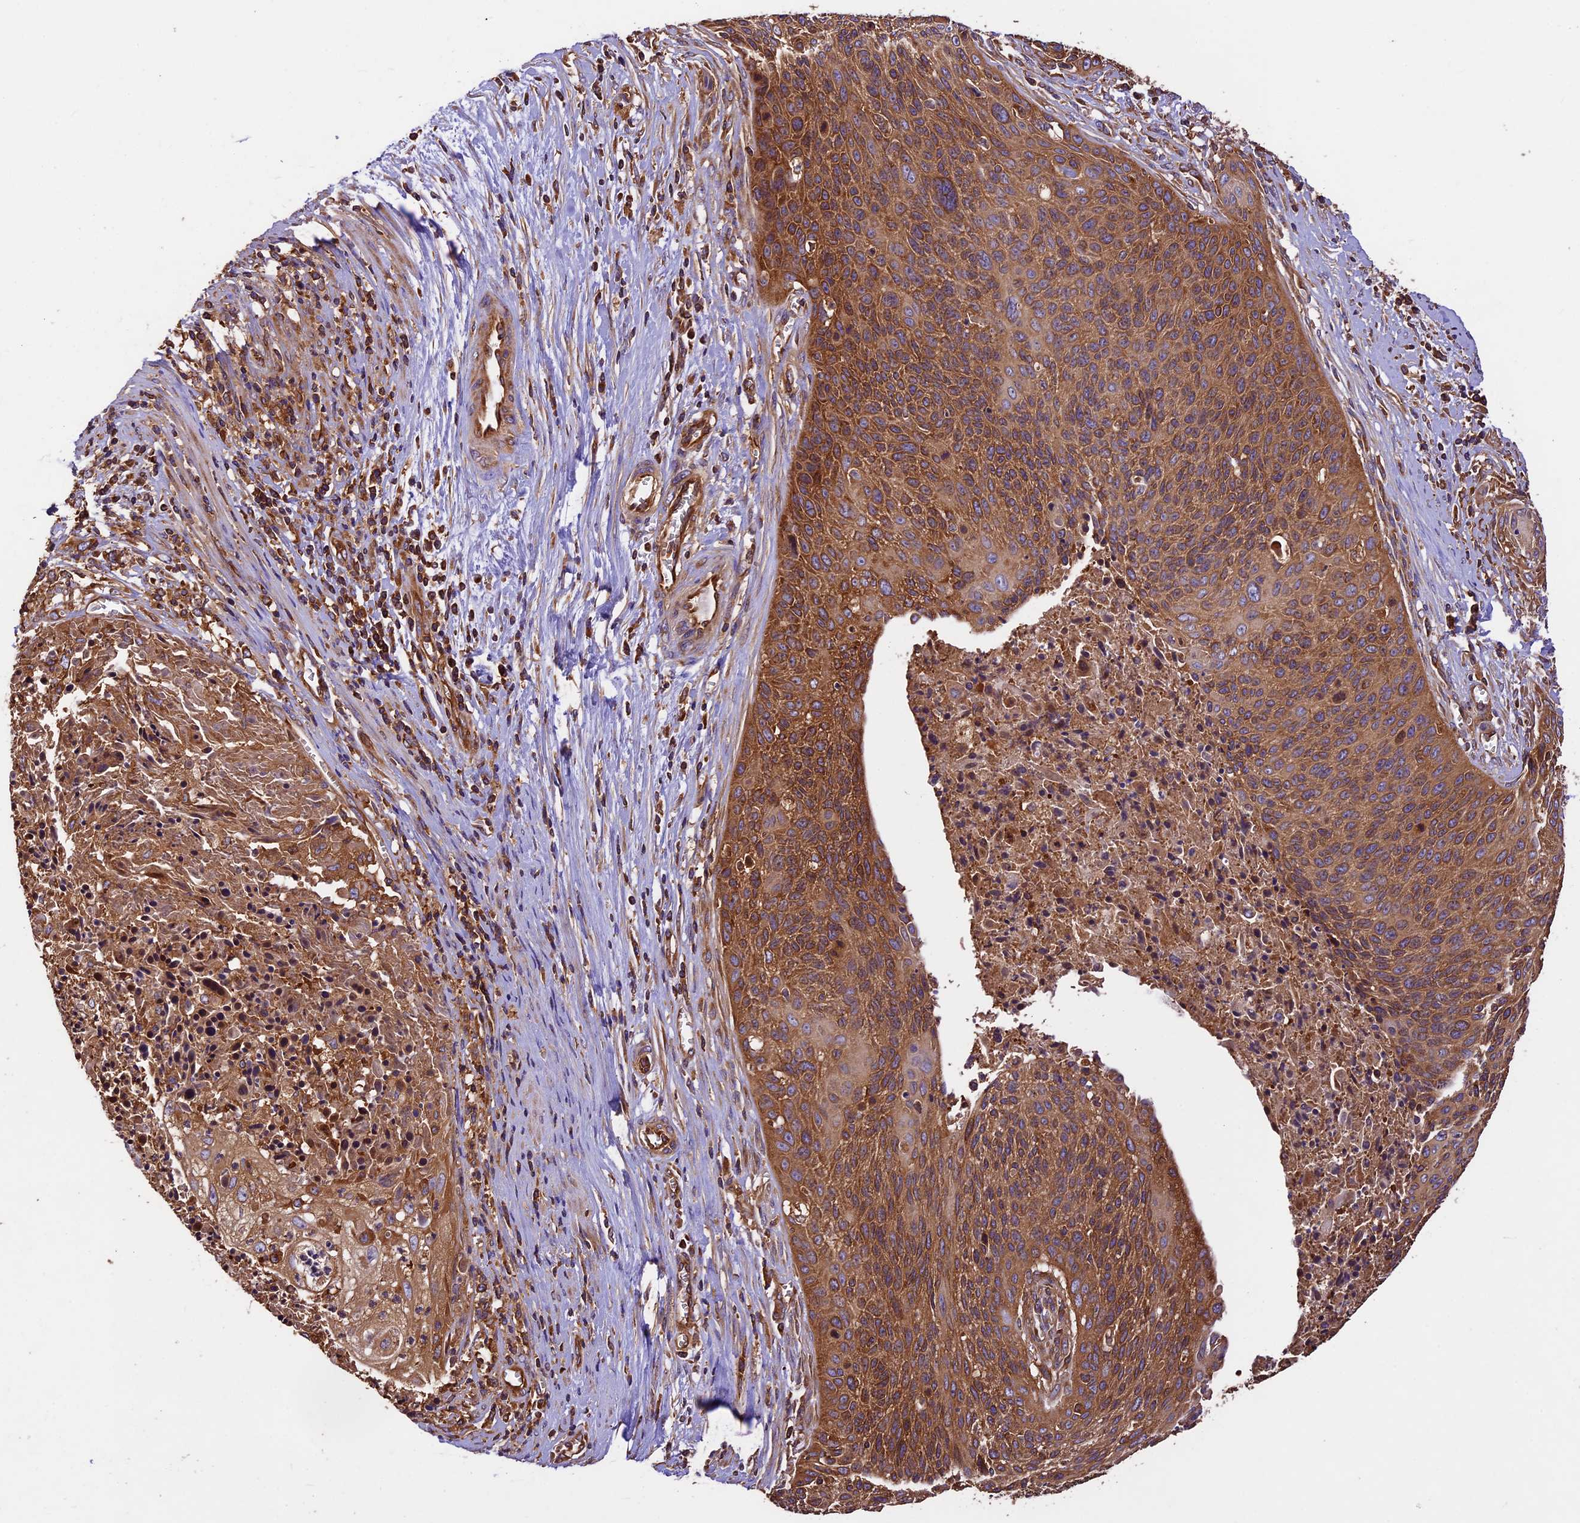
{"staining": {"intensity": "moderate", "quantity": ">75%", "location": "cytoplasmic/membranous"}, "tissue": "cervical cancer", "cell_type": "Tumor cells", "image_type": "cancer", "snomed": [{"axis": "morphology", "description": "Squamous cell carcinoma, NOS"}, {"axis": "topography", "description": "Cervix"}], "caption": "A photomicrograph of cervical cancer (squamous cell carcinoma) stained for a protein displays moderate cytoplasmic/membranous brown staining in tumor cells.", "gene": "KARS1", "patient": {"sex": "female", "age": 55}}